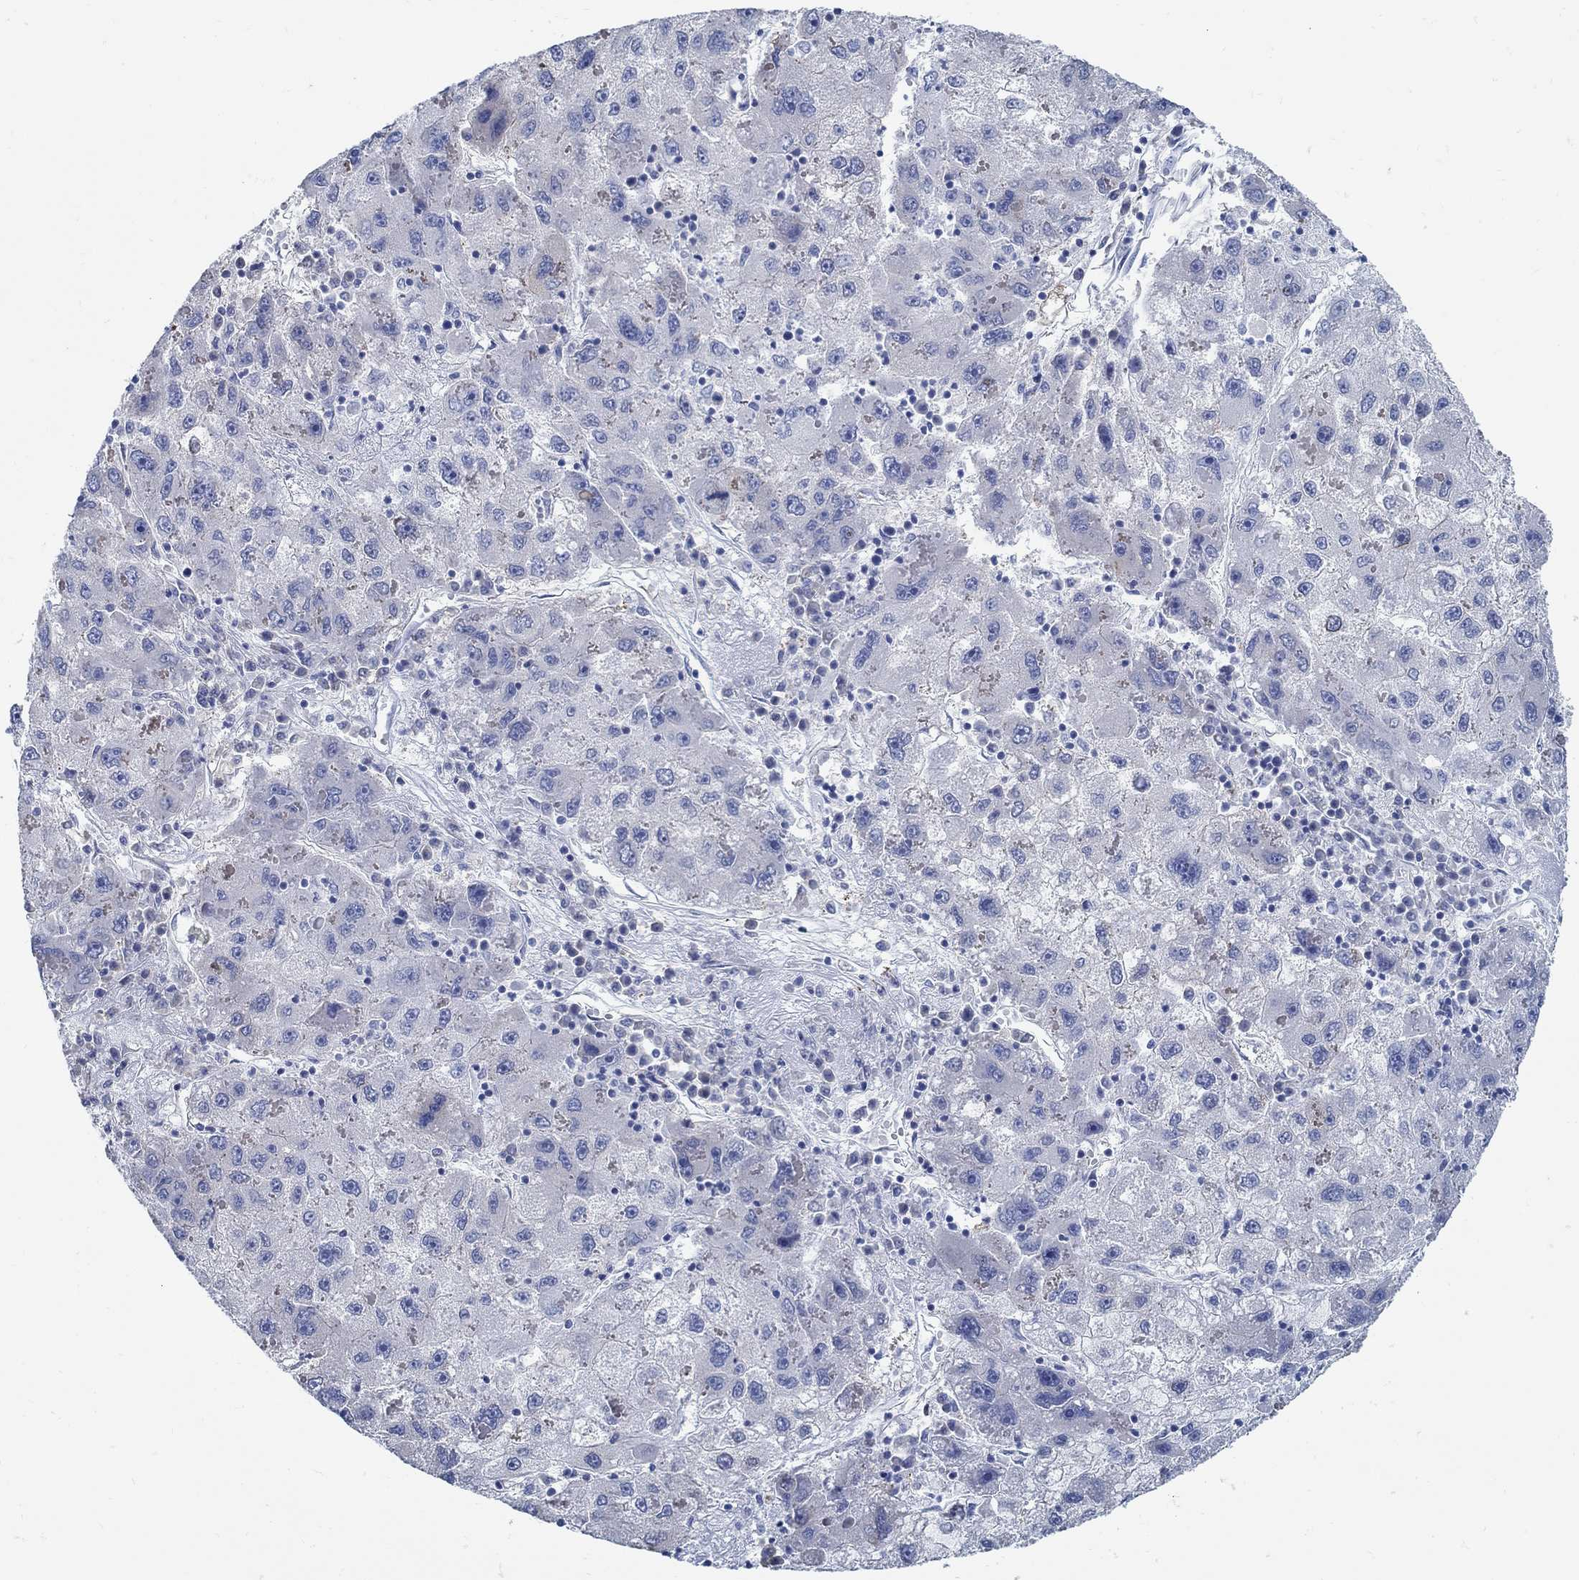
{"staining": {"intensity": "negative", "quantity": "none", "location": "none"}, "tissue": "liver cancer", "cell_type": "Tumor cells", "image_type": "cancer", "snomed": [{"axis": "morphology", "description": "Carcinoma, Hepatocellular, NOS"}, {"axis": "topography", "description": "Liver"}], "caption": "This is an immunohistochemistry (IHC) photomicrograph of human hepatocellular carcinoma (liver). There is no positivity in tumor cells.", "gene": "C15orf39", "patient": {"sex": "male", "age": 75}}